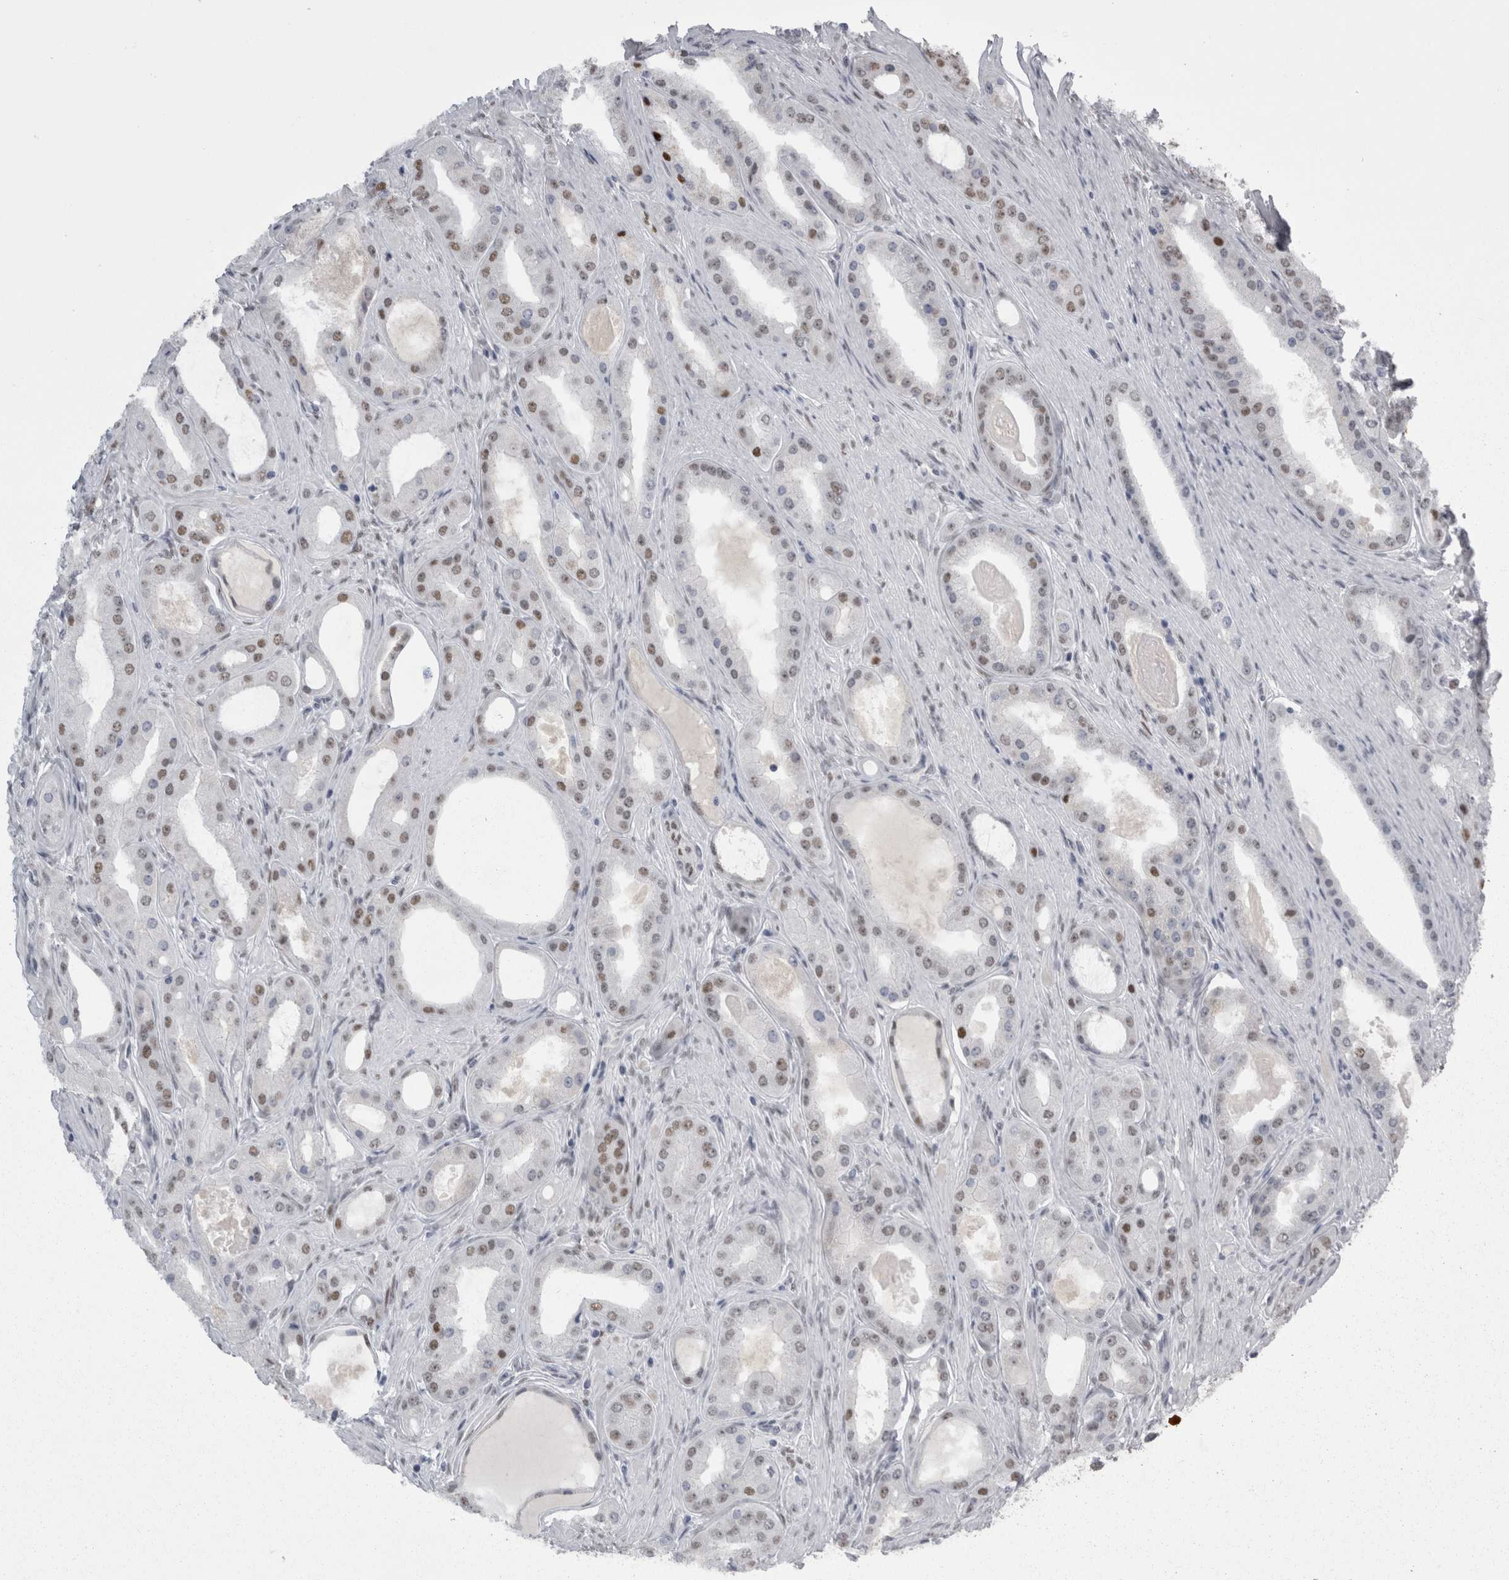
{"staining": {"intensity": "moderate", "quantity": "<25%", "location": "nuclear"}, "tissue": "prostate cancer", "cell_type": "Tumor cells", "image_type": "cancer", "snomed": [{"axis": "morphology", "description": "Adenocarcinoma, High grade"}, {"axis": "topography", "description": "Prostate"}], "caption": "Prostate cancer was stained to show a protein in brown. There is low levels of moderate nuclear expression in about <25% of tumor cells. Nuclei are stained in blue.", "gene": "C1orf54", "patient": {"sex": "male", "age": 60}}